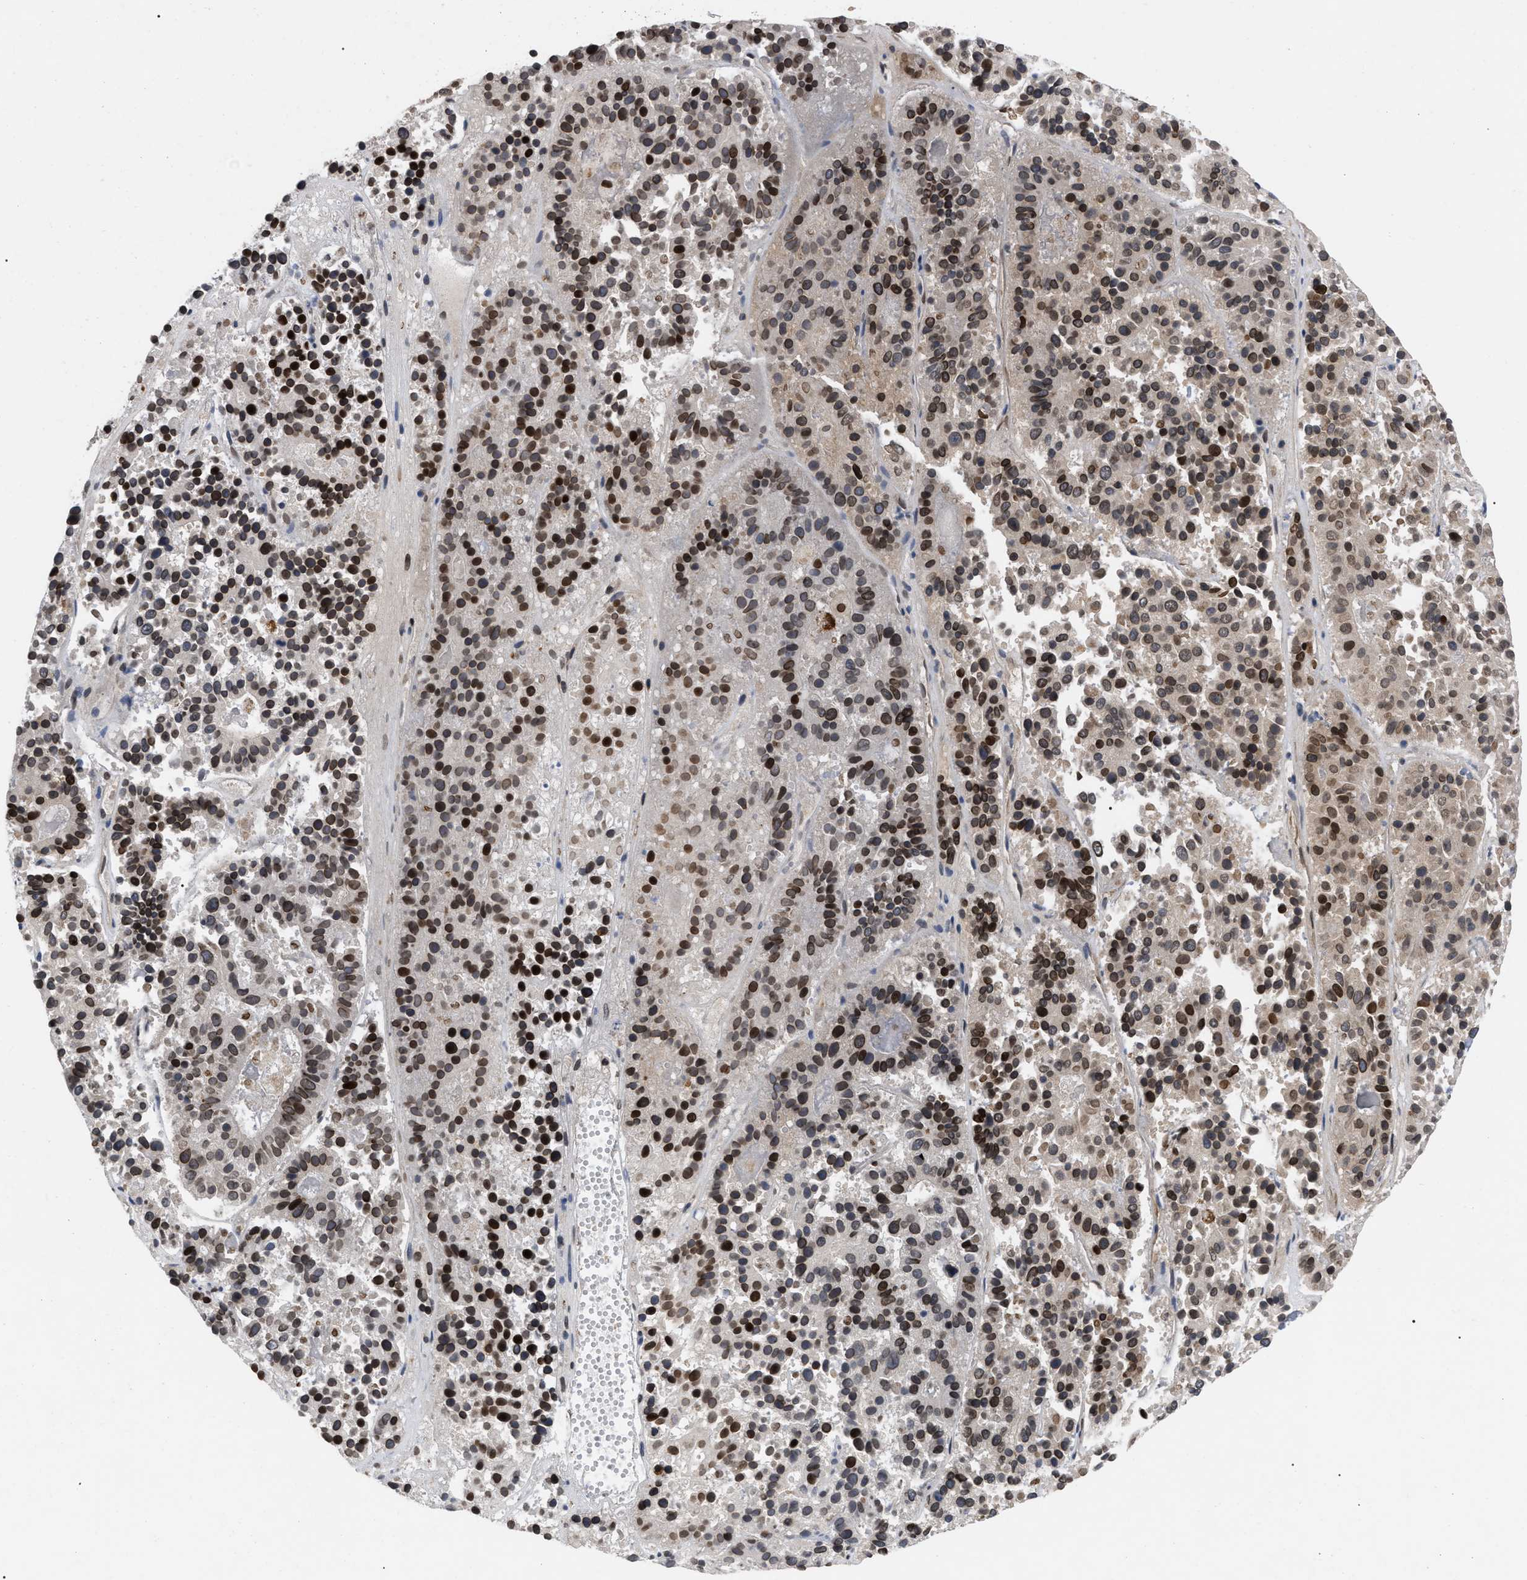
{"staining": {"intensity": "strong", "quantity": ">75%", "location": "cytoplasmic/membranous,nuclear"}, "tissue": "pancreatic cancer", "cell_type": "Tumor cells", "image_type": "cancer", "snomed": [{"axis": "morphology", "description": "Adenocarcinoma, NOS"}, {"axis": "topography", "description": "Pancreas"}], "caption": "Human pancreatic cancer (adenocarcinoma) stained with a brown dye displays strong cytoplasmic/membranous and nuclear positive positivity in approximately >75% of tumor cells.", "gene": "TPR", "patient": {"sex": "male", "age": 50}}